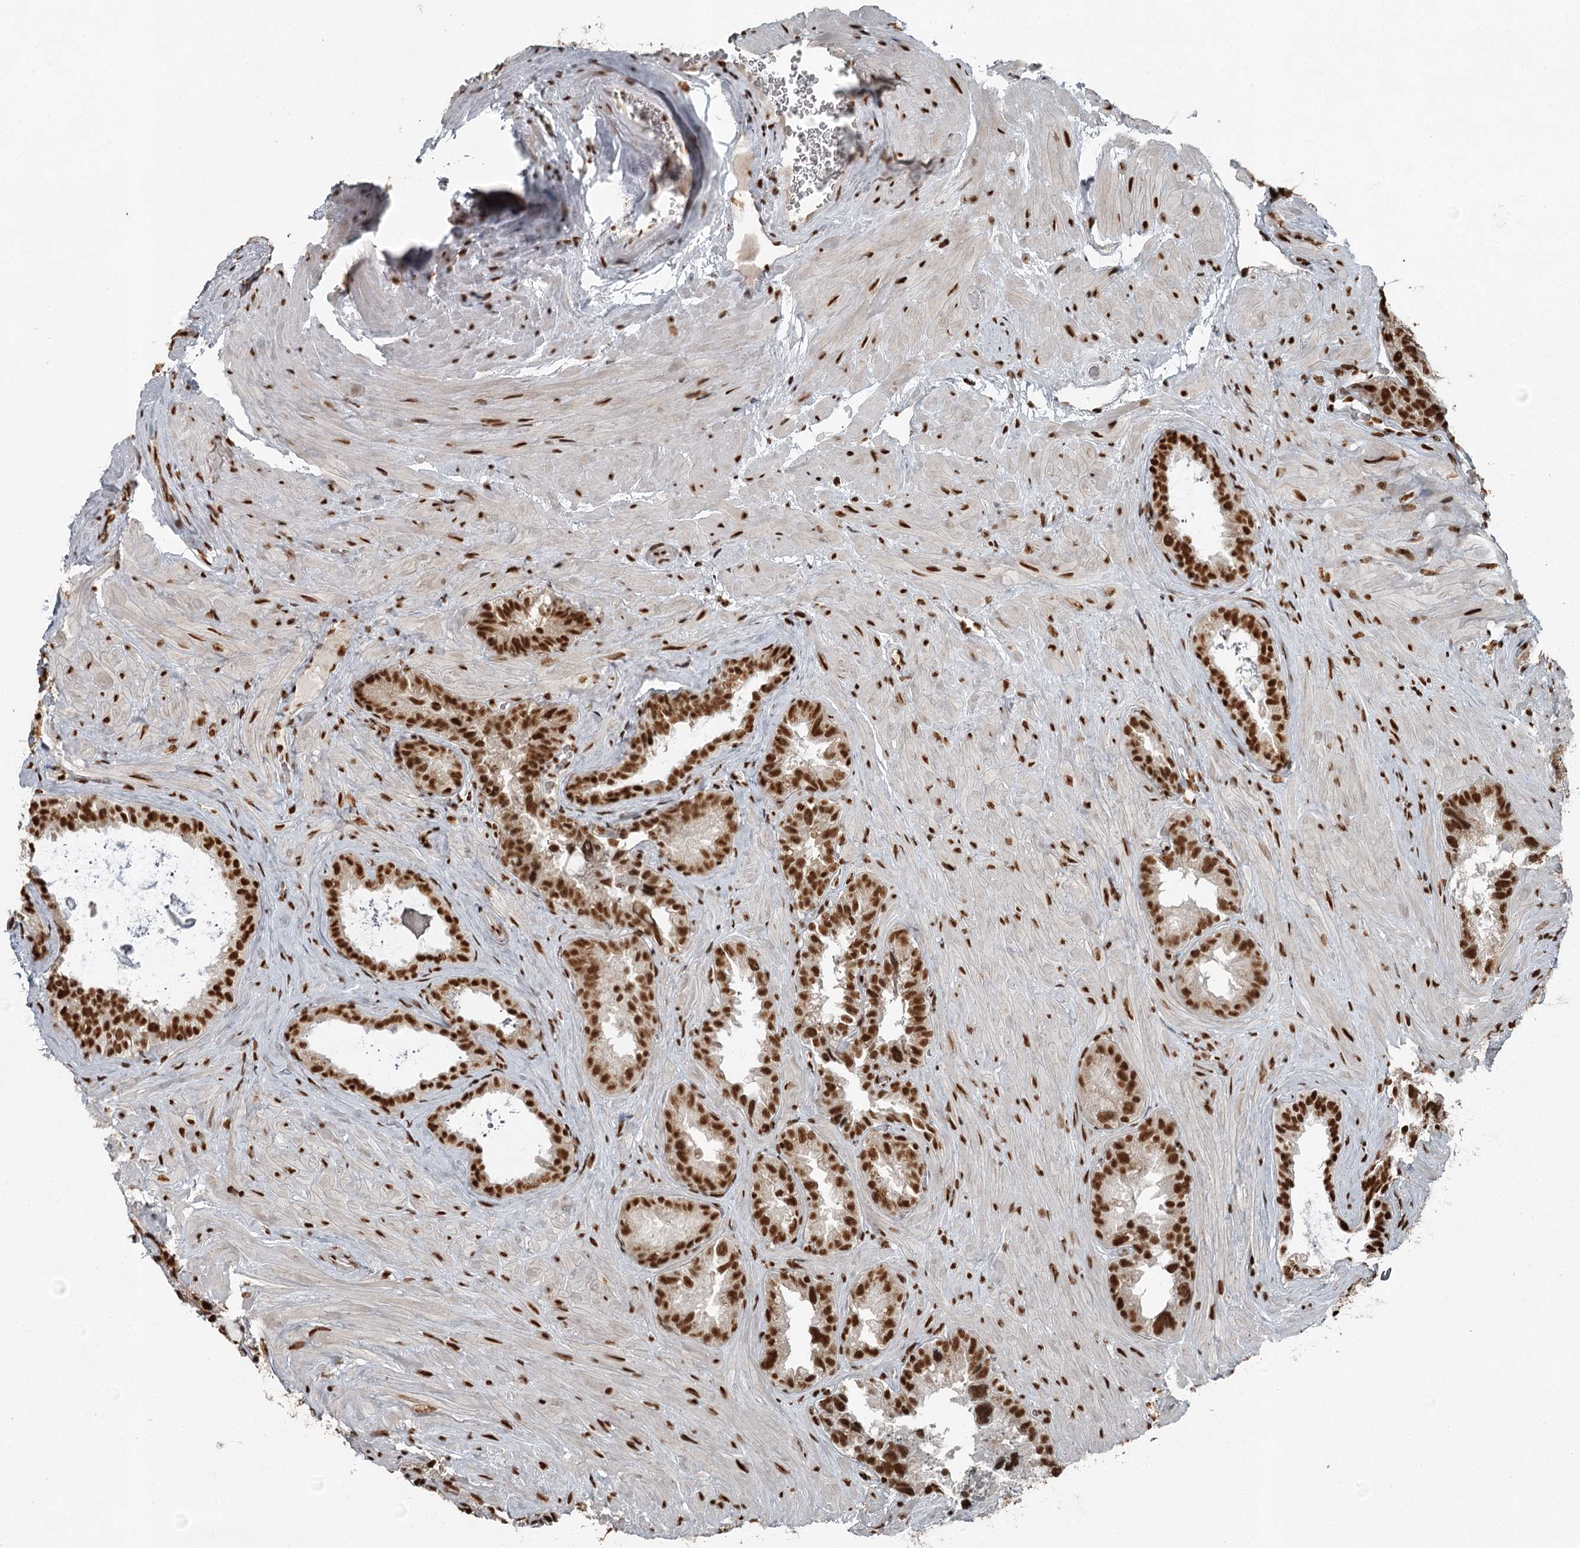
{"staining": {"intensity": "strong", "quantity": ">75%", "location": "nuclear"}, "tissue": "seminal vesicle", "cell_type": "Glandular cells", "image_type": "normal", "snomed": [{"axis": "morphology", "description": "Normal tissue, NOS"}, {"axis": "topography", "description": "Seminal veicle"}, {"axis": "topography", "description": "Peripheral nerve tissue"}], "caption": "Brown immunohistochemical staining in unremarkable human seminal vesicle exhibits strong nuclear positivity in approximately >75% of glandular cells.", "gene": "RBBP7", "patient": {"sex": "male", "age": 67}}